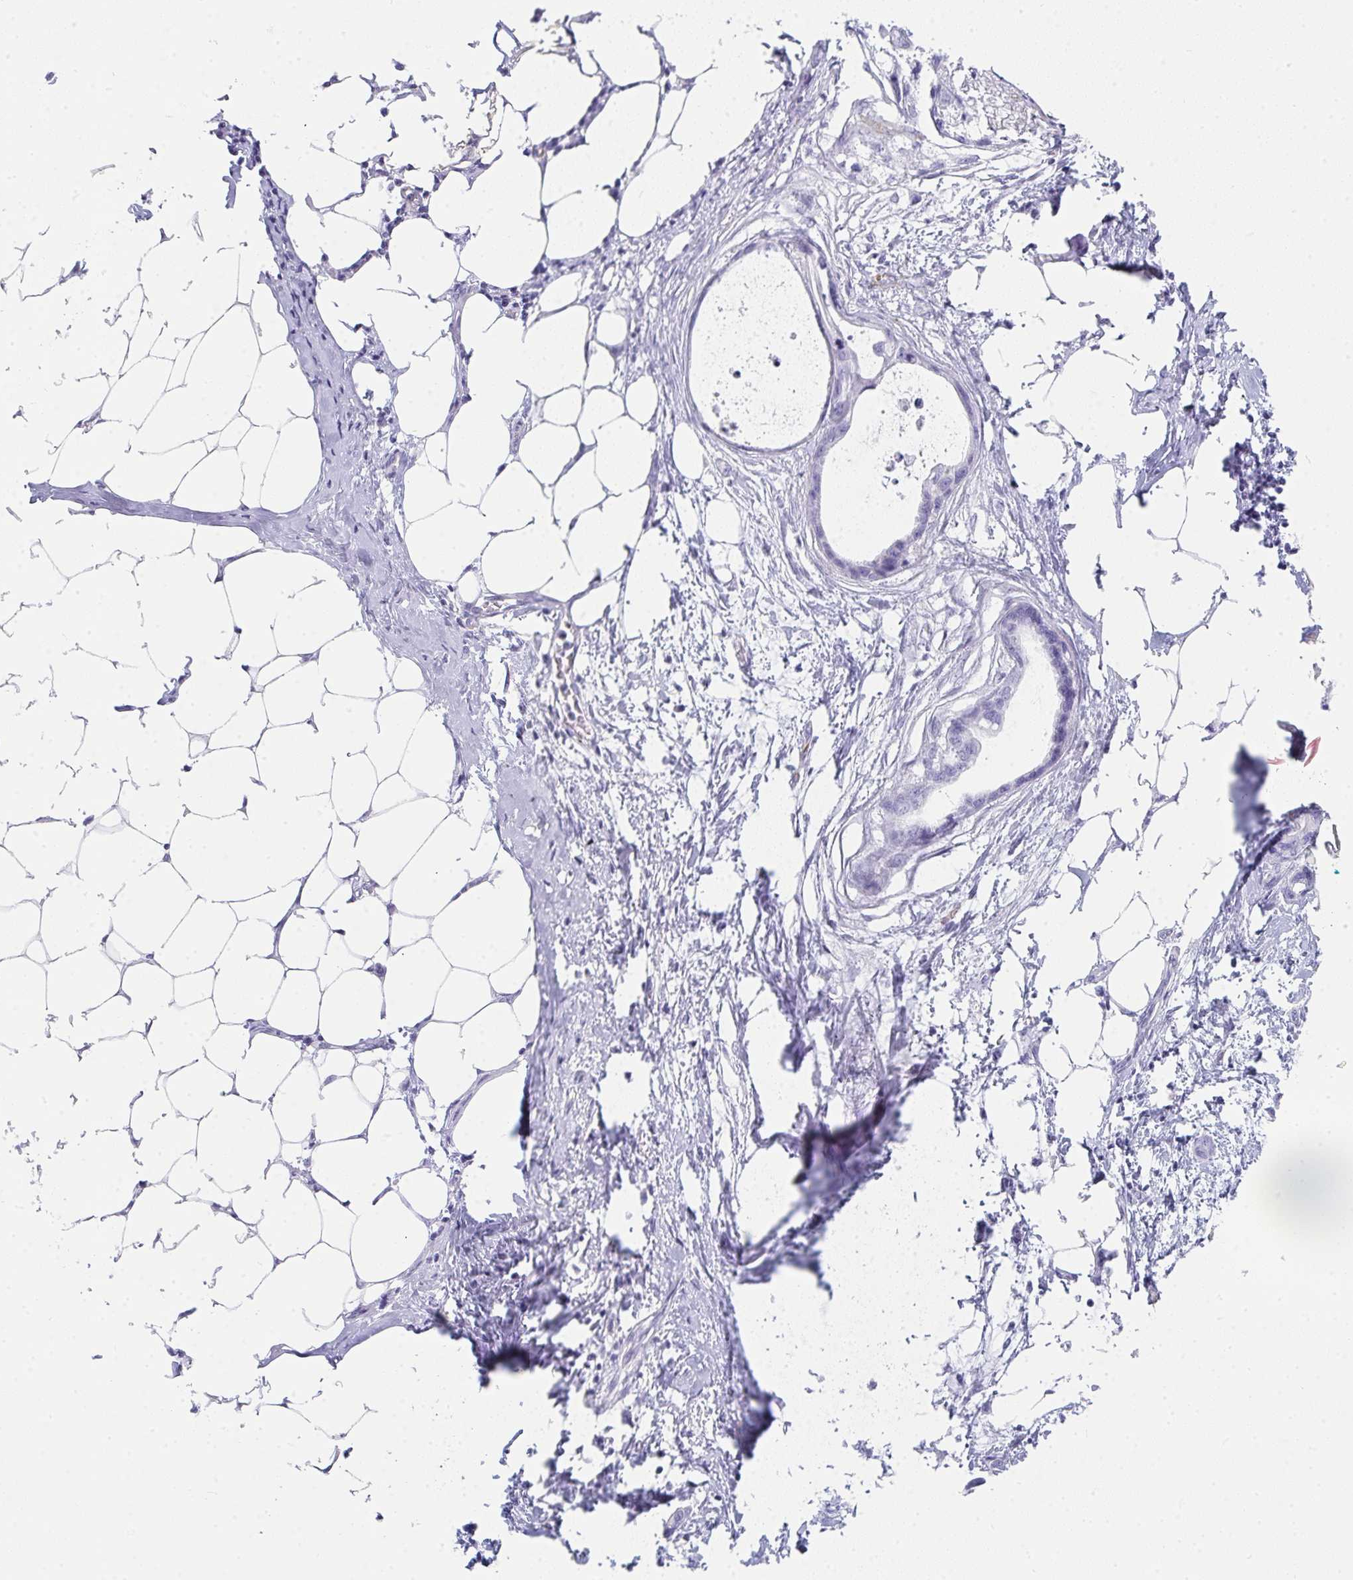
{"staining": {"intensity": "negative", "quantity": "none", "location": "none"}, "tissue": "stomach cancer", "cell_type": "Tumor cells", "image_type": "cancer", "snomed": [{"axis": "morphology", "description": "Adenocarcinoma, NOS"}, {"axis": "topography", "description": "Stomach, upper"}], "caption": "This image is of stomach cancer (adenocarcinoma) stained with IHC to label a protein in brown with the nuclei are counter-stained blue. There is no expression in tumor cells.", "gene": "PRND", "patient": {"sex": "male", "age": 62}}